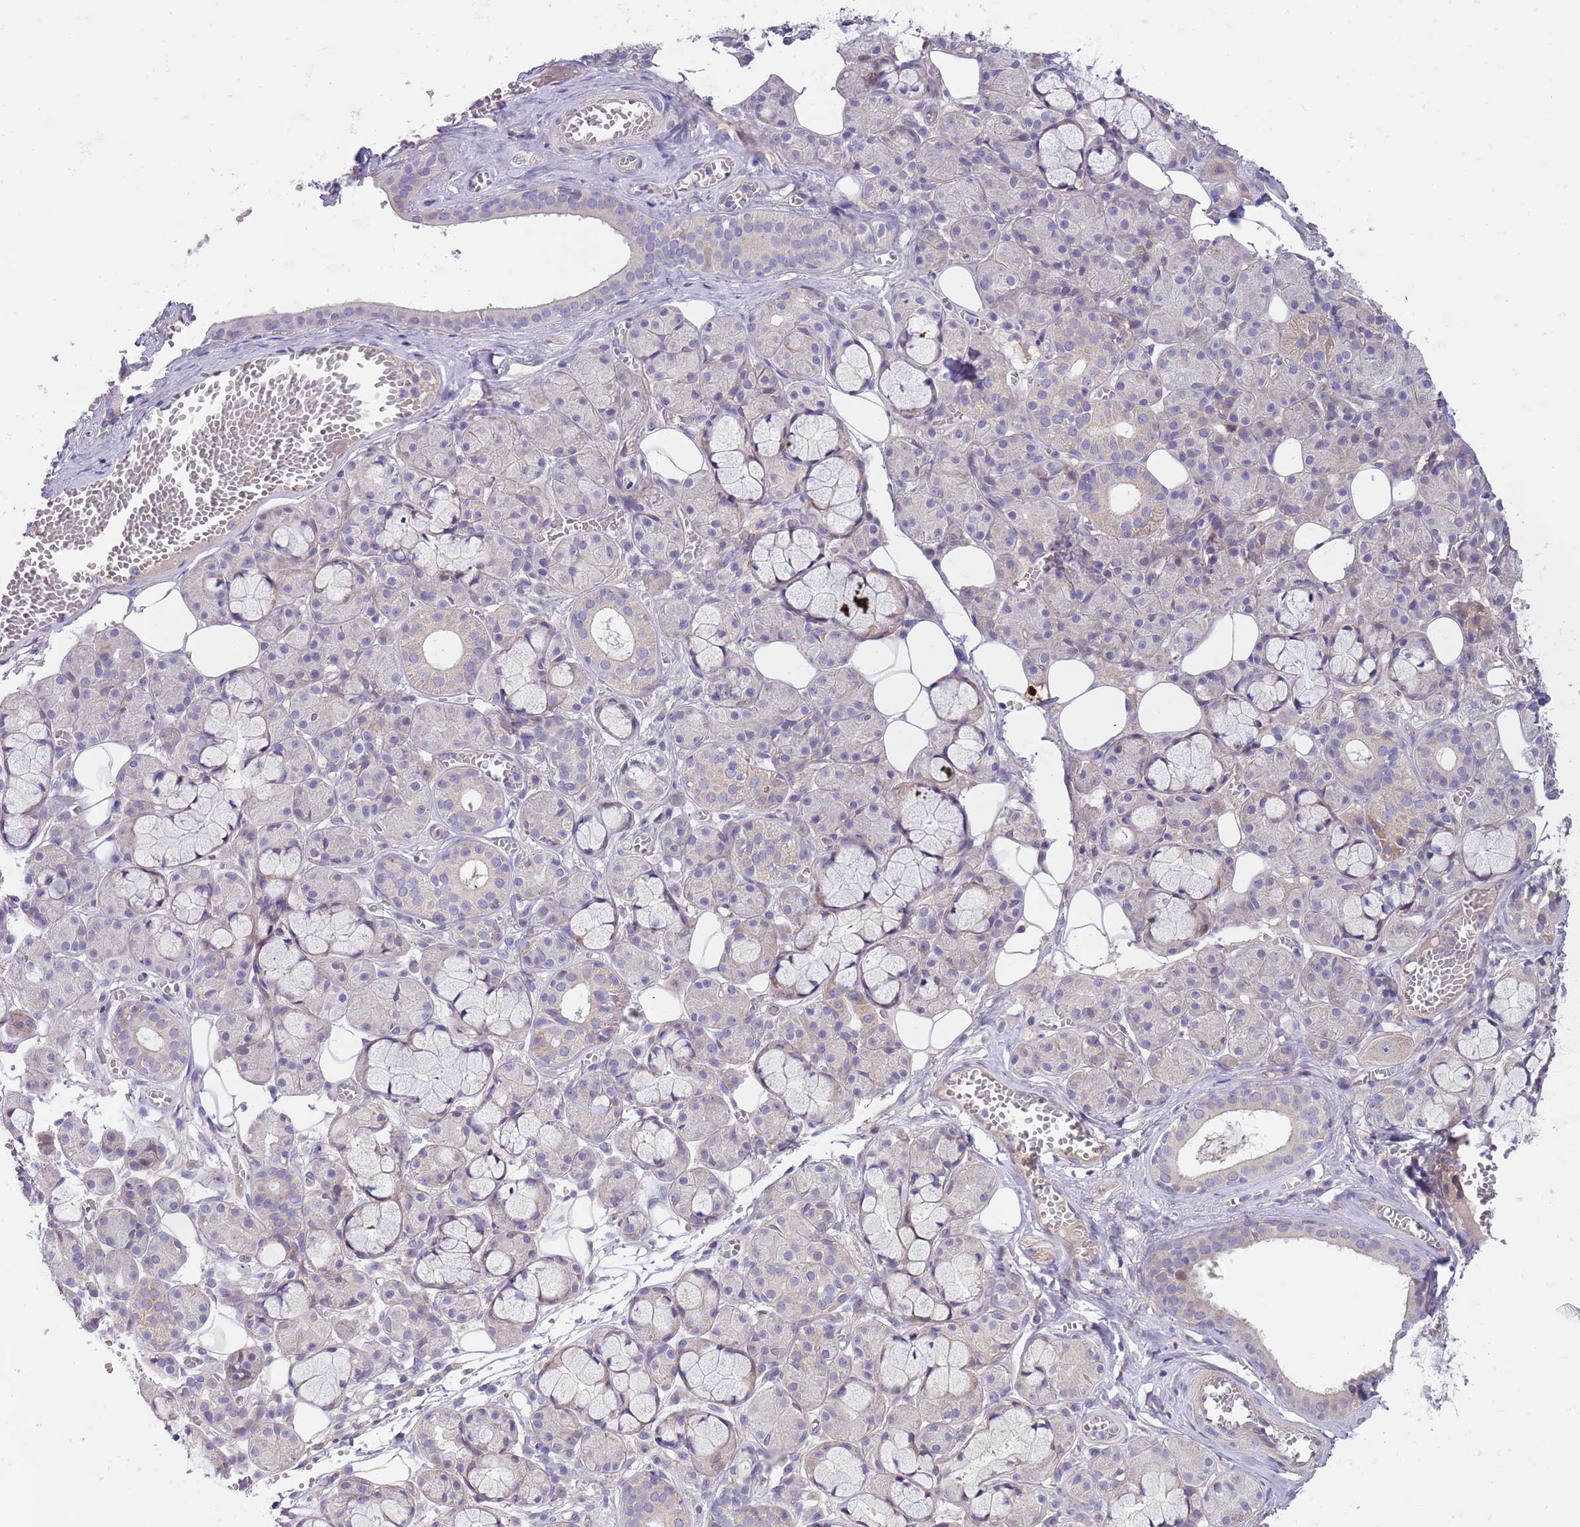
{"staining": {"intensity": "weak", "quantity": "<25%", "location": "cytoplasmic/membranous"}, "tissue": "salivary gland", "cell_type": "Glandular cells", "image_type": "normal", "snomed": [{"axis": "morphology", "description": "Normal tissue, NOS"}, {"axis": "topography", "description": "Salivary gland"}], "caption": "Salivary gland stained for a protein using immunohistochemistry reveals no staining glandular cells.", "gene": "CABYR", "patient": {"sex": "male", "age": 63}}